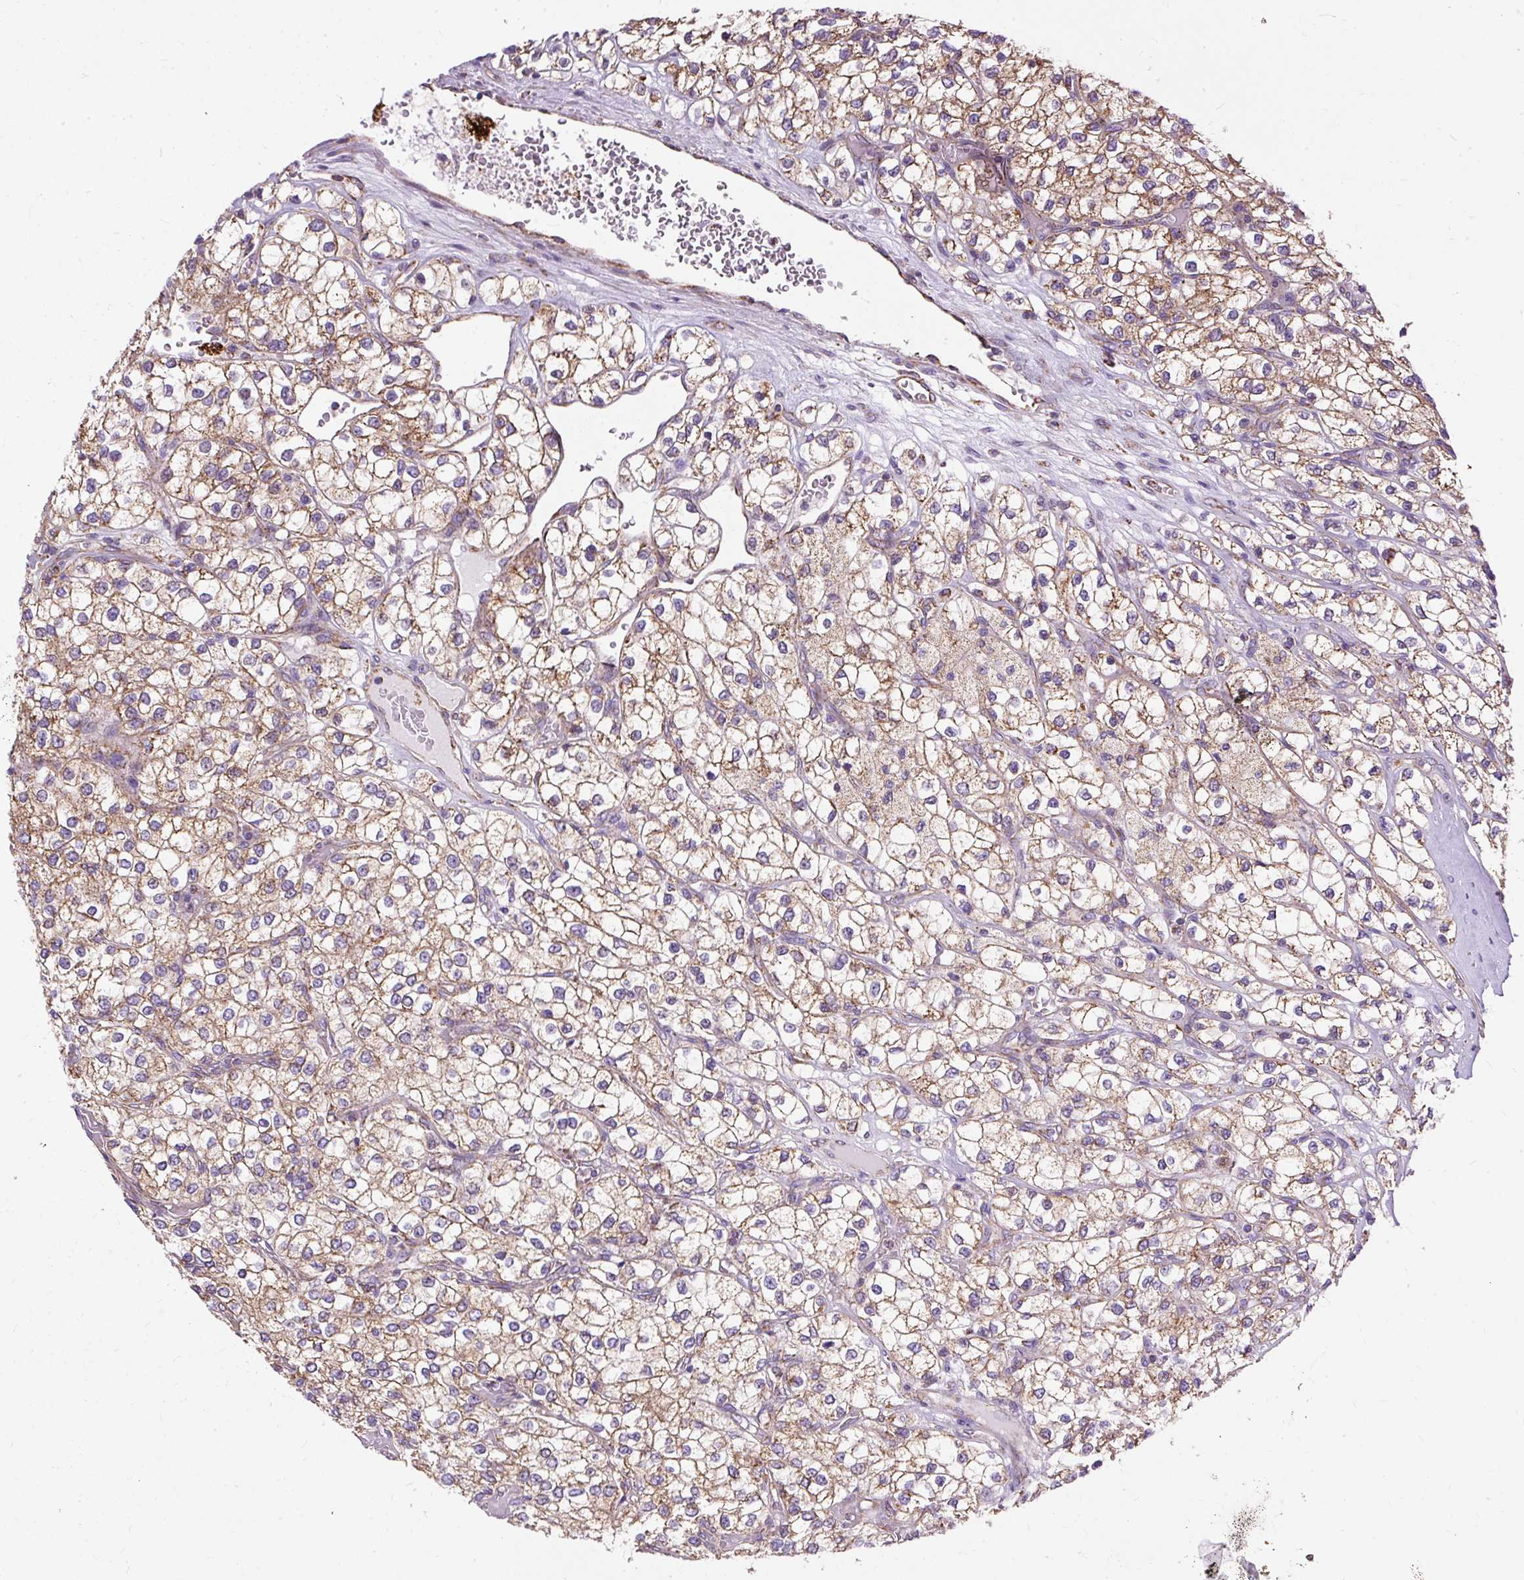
{"staining": {"intensity": "moderate", "quantity": ">75%", "location": "cytoplasmic/membranous"}, "tissue": "renal cancer", "cell_type": "Tumor cells", "image_type": "cancer", "snomed": [{"axis": "morphology", "description": "Adenocarcinoma, NOS"}, {"axis": "topography", "description": "Kidney"}], "caption": "An immunohistochemistry micrograph of neoplastic tissue is shown. Protein staining in brown labels moderate cytoplasmic/membranous positivity in adenocarcinoma (renal) within tumor cells.", "gene": "CEP290", "patient": {"sex": "male", "age": 80}}